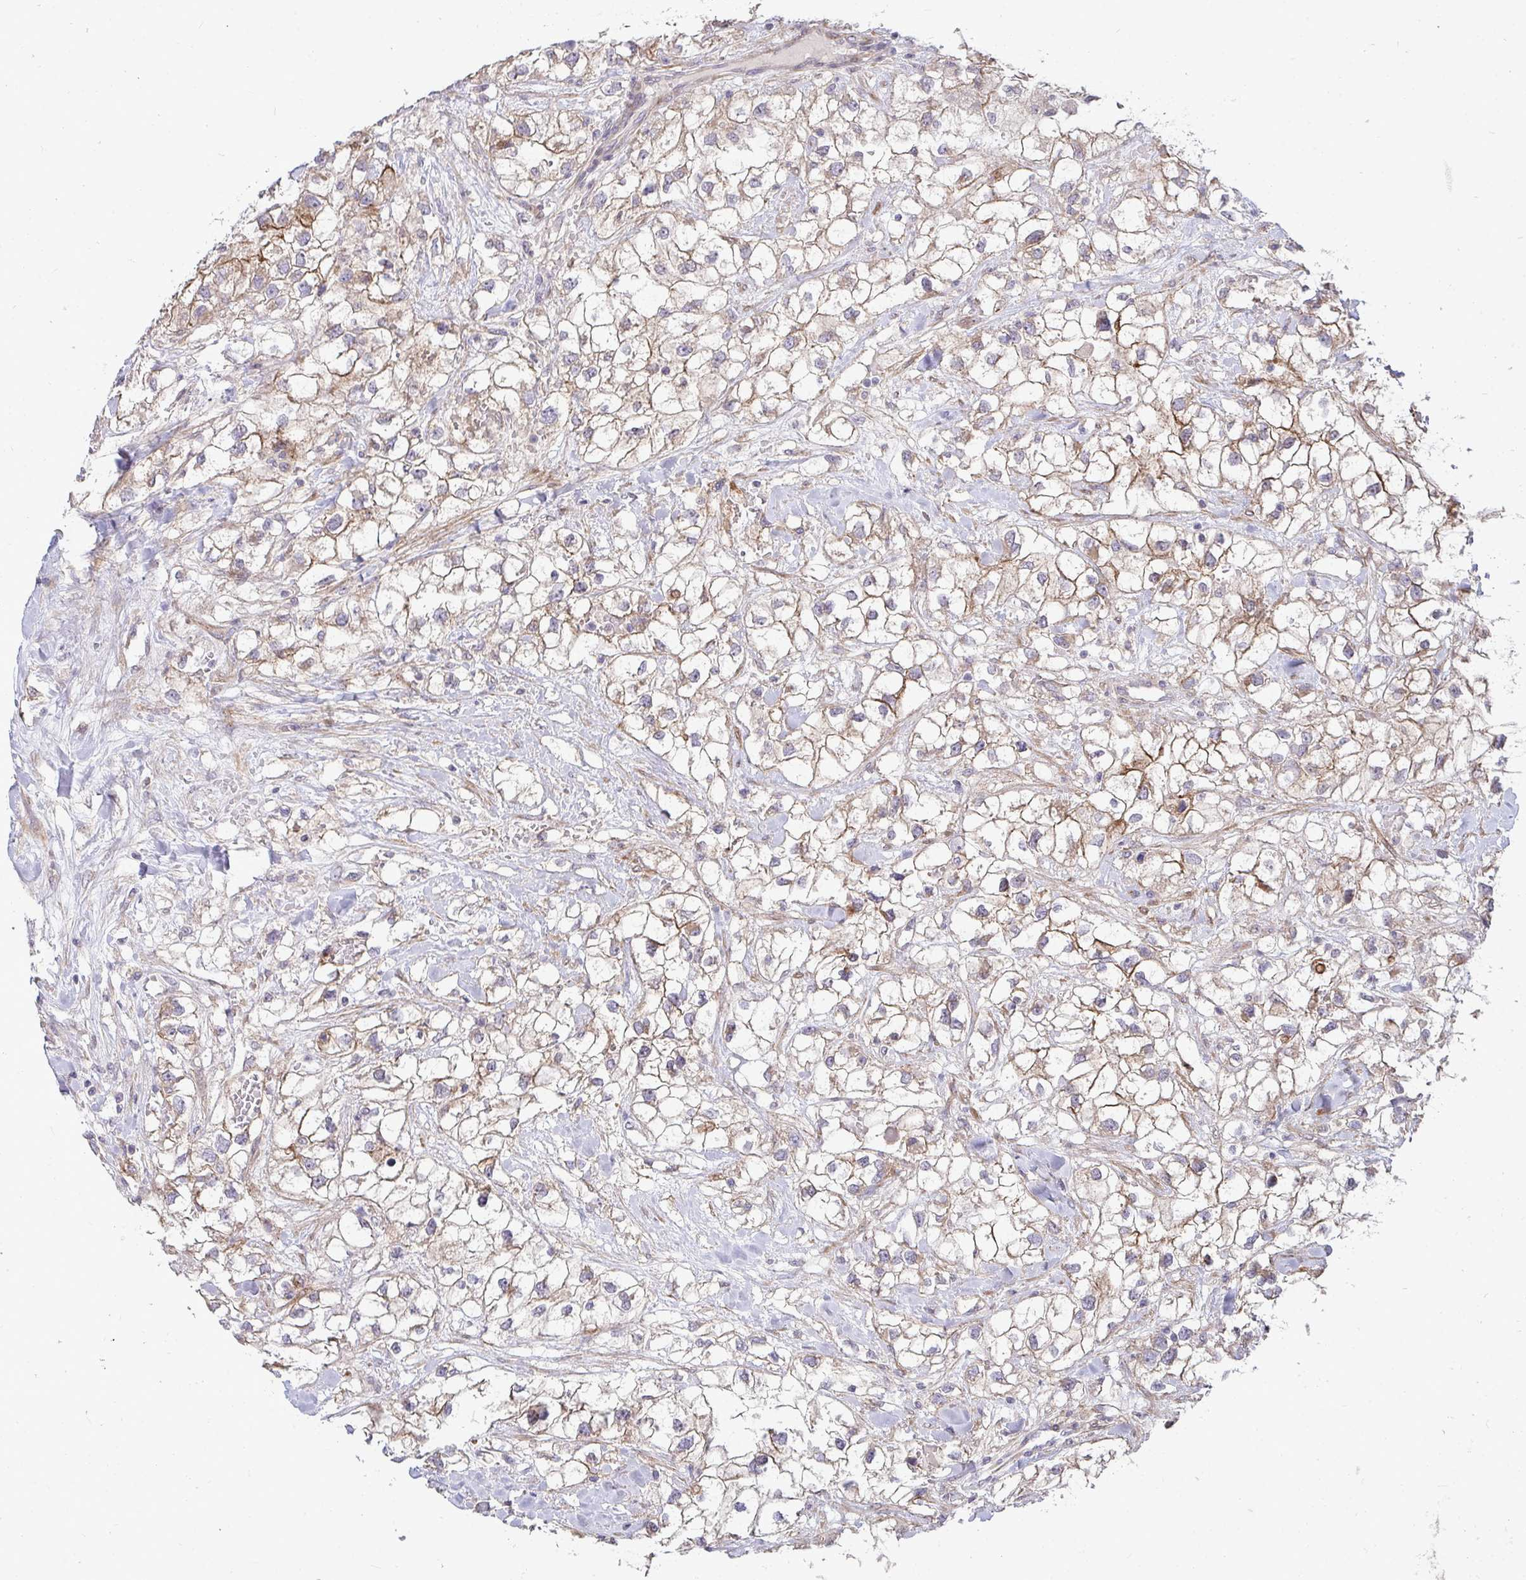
{"staining": {"intensity": "weak", "quantity": "25%-75%", "location": "cytoplasmic/membranous"}, "tissue": "renal cancer", "cell_type": "Tumor cells", "image_type": "cancer", "snomed": [{"axis": "morphology", "description": "Adenocarcinoma, NOS"}, {"axis": "topography", "description": "Kidney"}], "caption": "Renal cancer tissue displays weak cytoplasmic/membranous expression in approximately 25%-75% of tumor cells, visualized by immunohistochemistry. Nuclei are stained in blue.", "gene": "SH2D1B", "patient": {"sex": "male", "age": 59}}